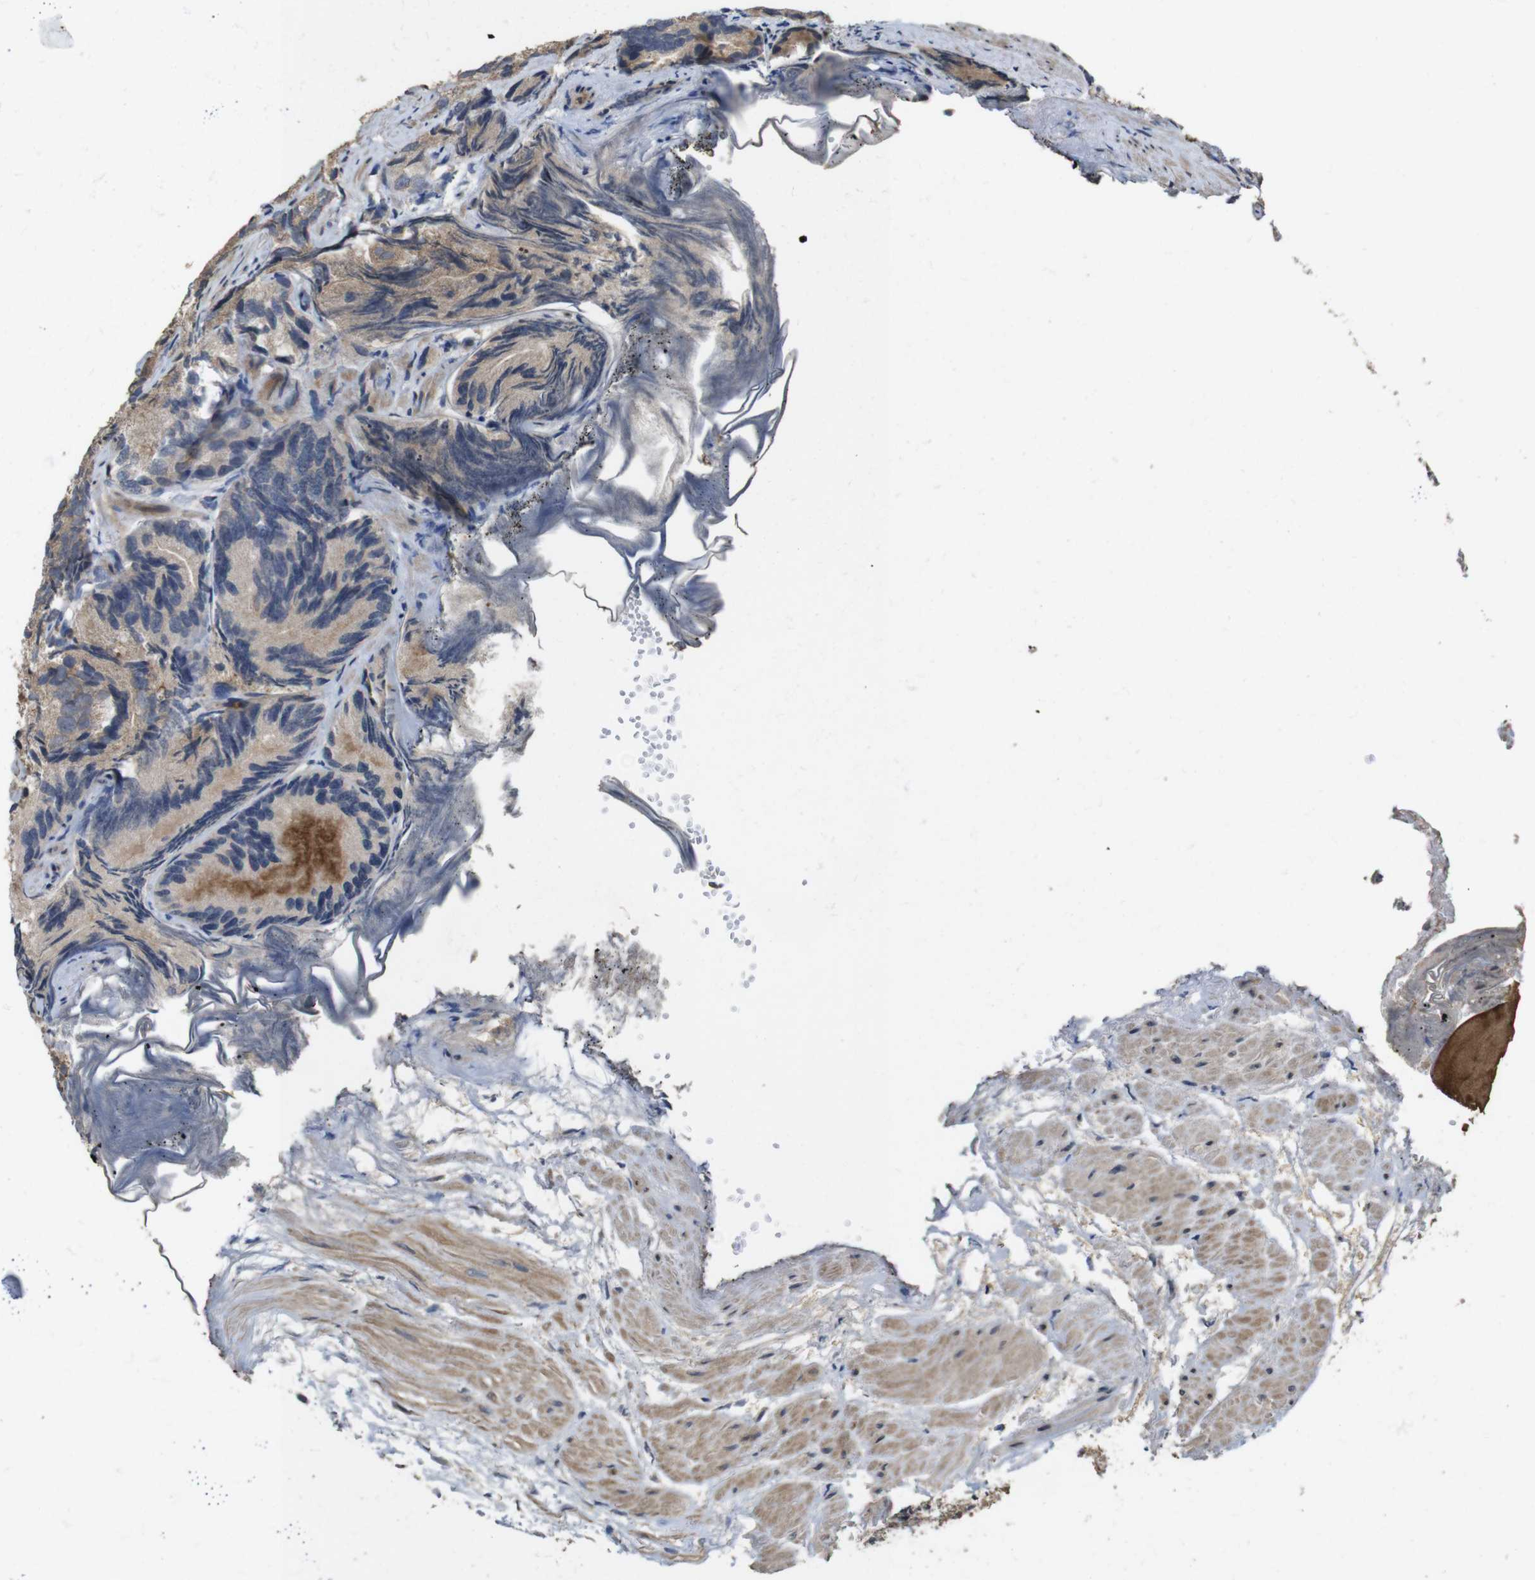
{"staining": {"intensity": "moderate", "quantity": ">75%", "location": "cytoplasmic/membranous"}, "tissue": "prostate cancer", "cell_type": "Tumor cells", "image_type": "cancer", "snomed": [{"axis": "morphology", "description": "Adenocarcinoma, Low grade"}, {"axis": "topography", "description": "Prostate"}], "caption": "Protein analysis of prostate cancer (adenocarcinoma (low-grade)) tissue reveals moderate cytoplasmic/membranous staining in about >75% of tumor cells. (IHC, brightfield microscopy, high magnification).", "gene": "PCDHB10", "patient": {"sex": "male", "age": 89}}